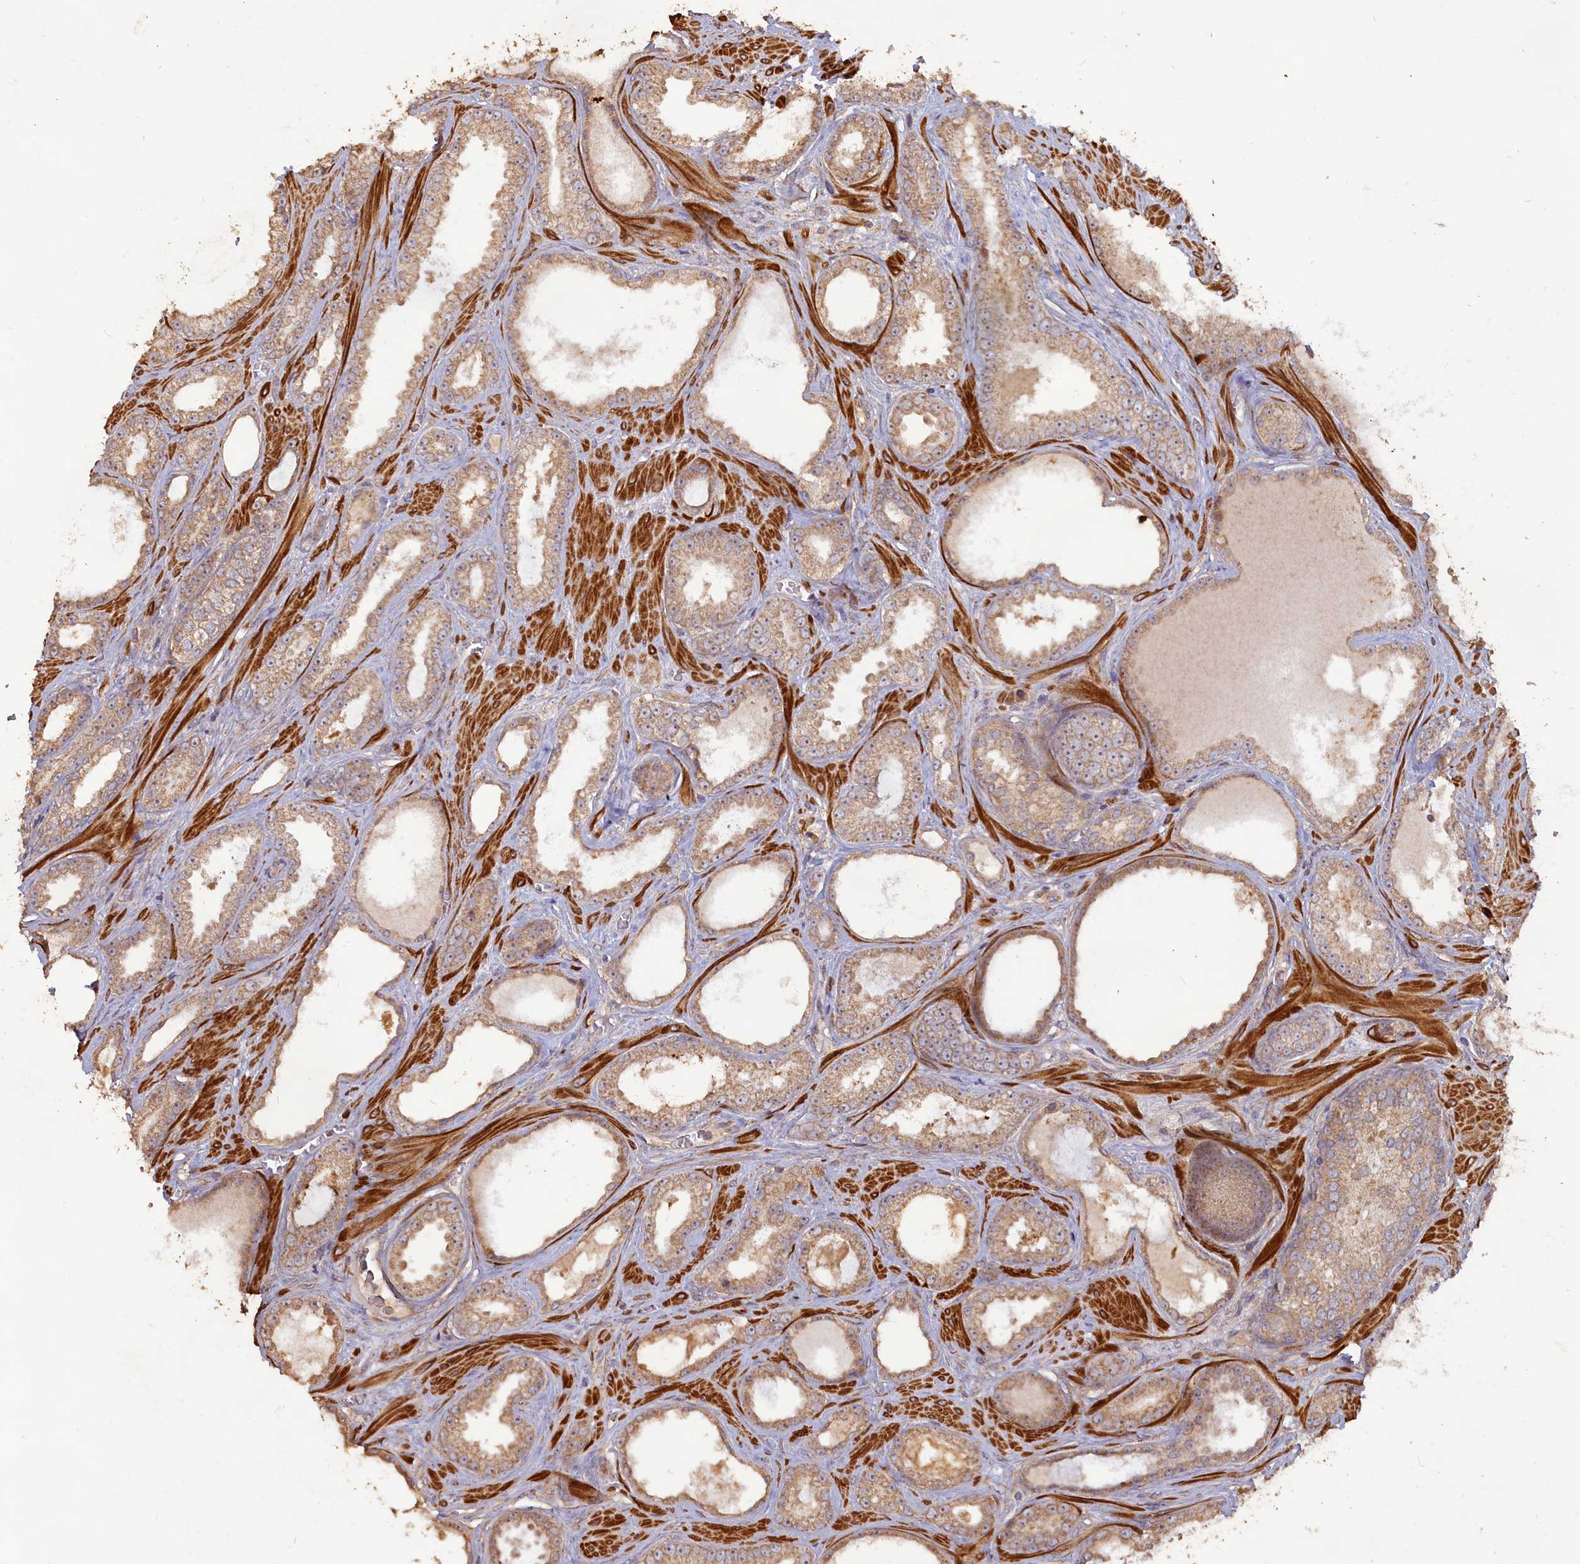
{"staining": {"intensity": "moderate", "quantity": ">75%", "location": "cytoplasmic/membranous"}, "tissue": "prostate cancer", "cell_type": "Tumor cells", "image_type": "cancer", "snomed": [{"axis": "morphology", "description": "Adenocarcinoma, Low grade"}, {"axis": "topography", "description": "Prostate"}], "caption": "Immunohistochemical staining of human prostate cancer (adenocarcinoma (low-grade)) reveals medium levels of moderate cytoplasmic/membranous protein expression in approximately >75% of tumor cells.", "gene": "LAYN", "patient": {"sex": "male", "age": 57}}